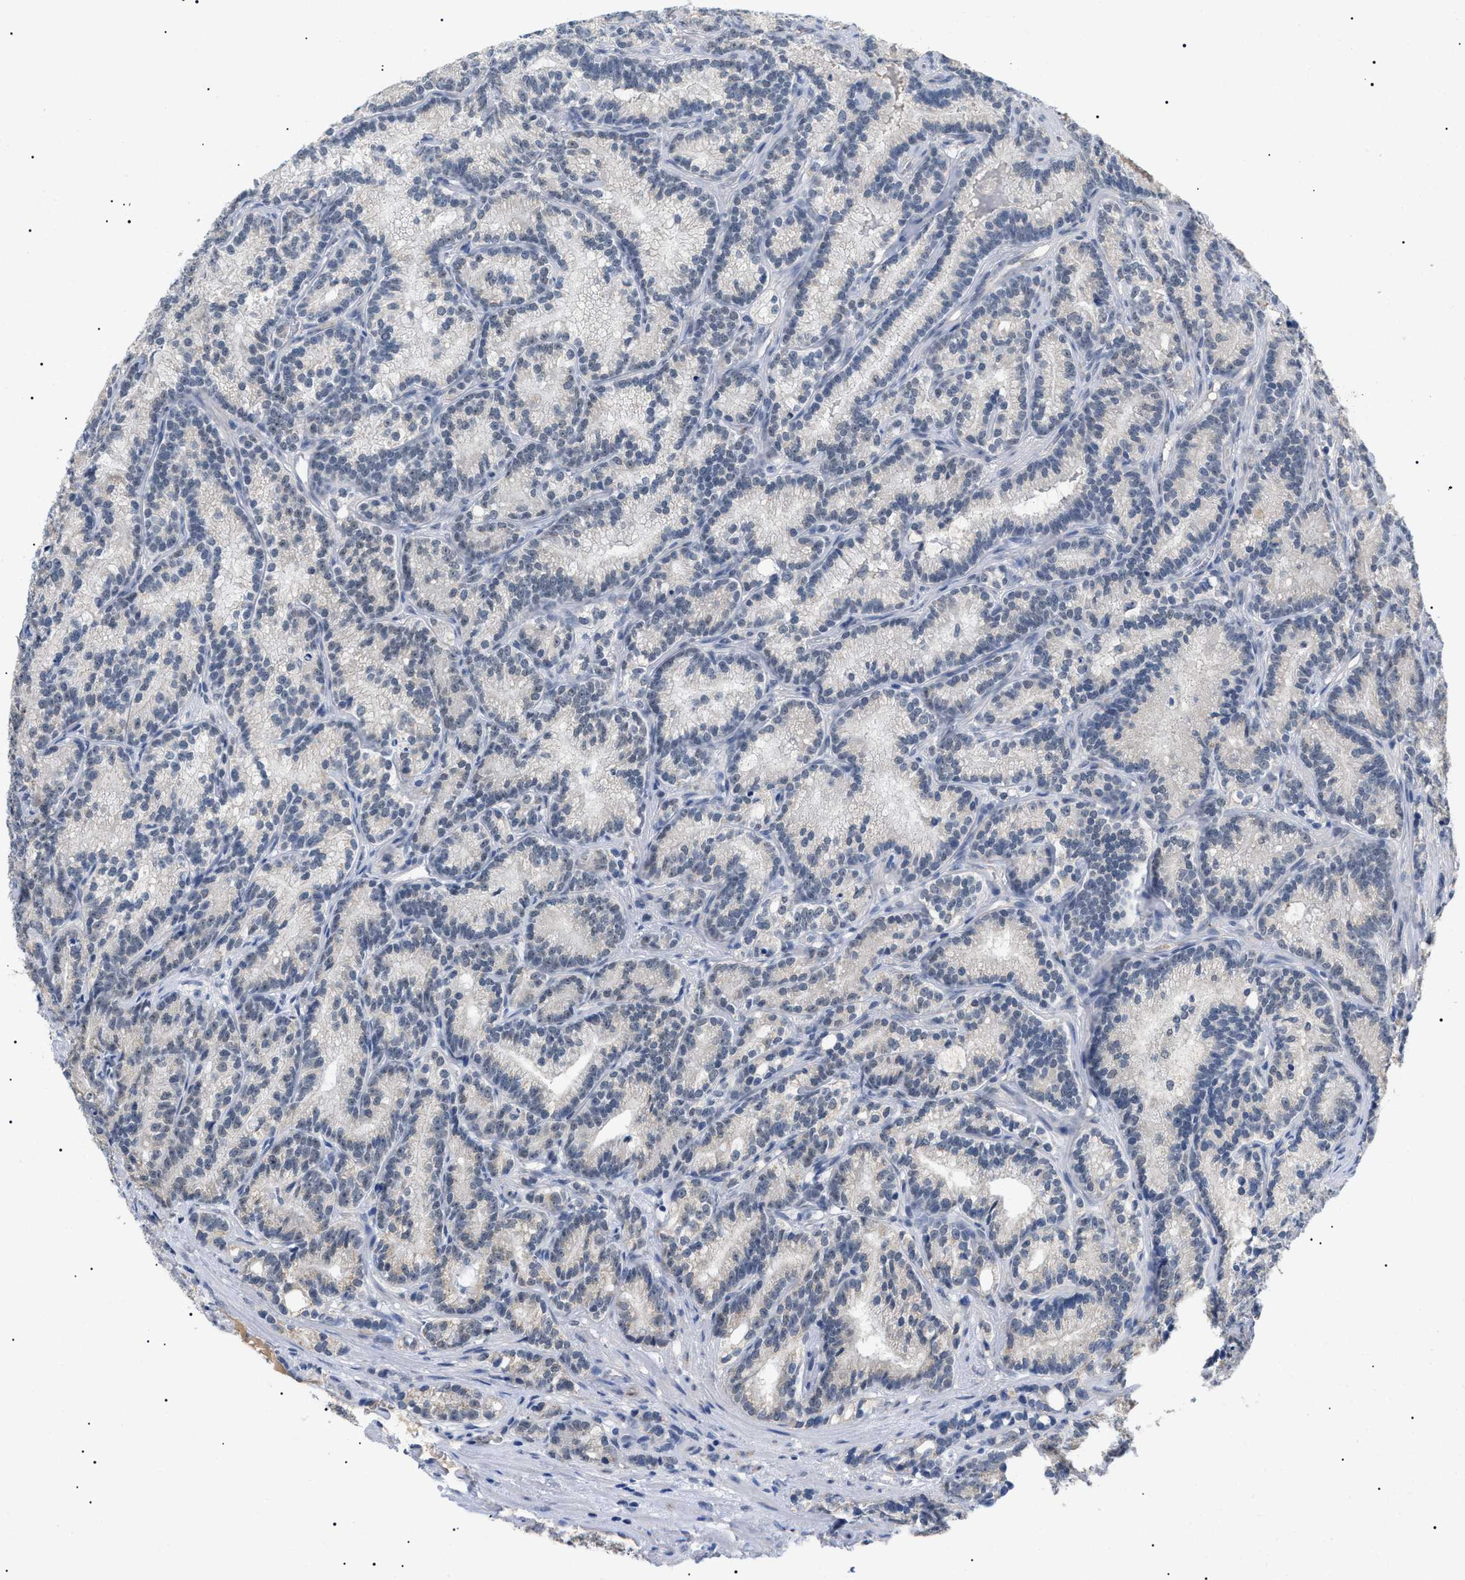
{"staining": {"intensity": "negative", "quantity": "none", "location": "none"}, "tissue": "prostate cancer", "cell_type": "Tumor cells", "image_type": "cancer", "snomed": [{"axis": "morphology", "description": "Adenocarcinoma, Low grade"}, {"axis": "topography", "description": "Prostate"}], "caption": "Immunohistochemistry (IHC) photomicrograph of prostate cancer (low-grade adenocarcinoma) stained for a protein (brown), which shows no positivity in tumor cells.", "gene": "PRRT2", "patient": {"sex": "male", "age": 89}}